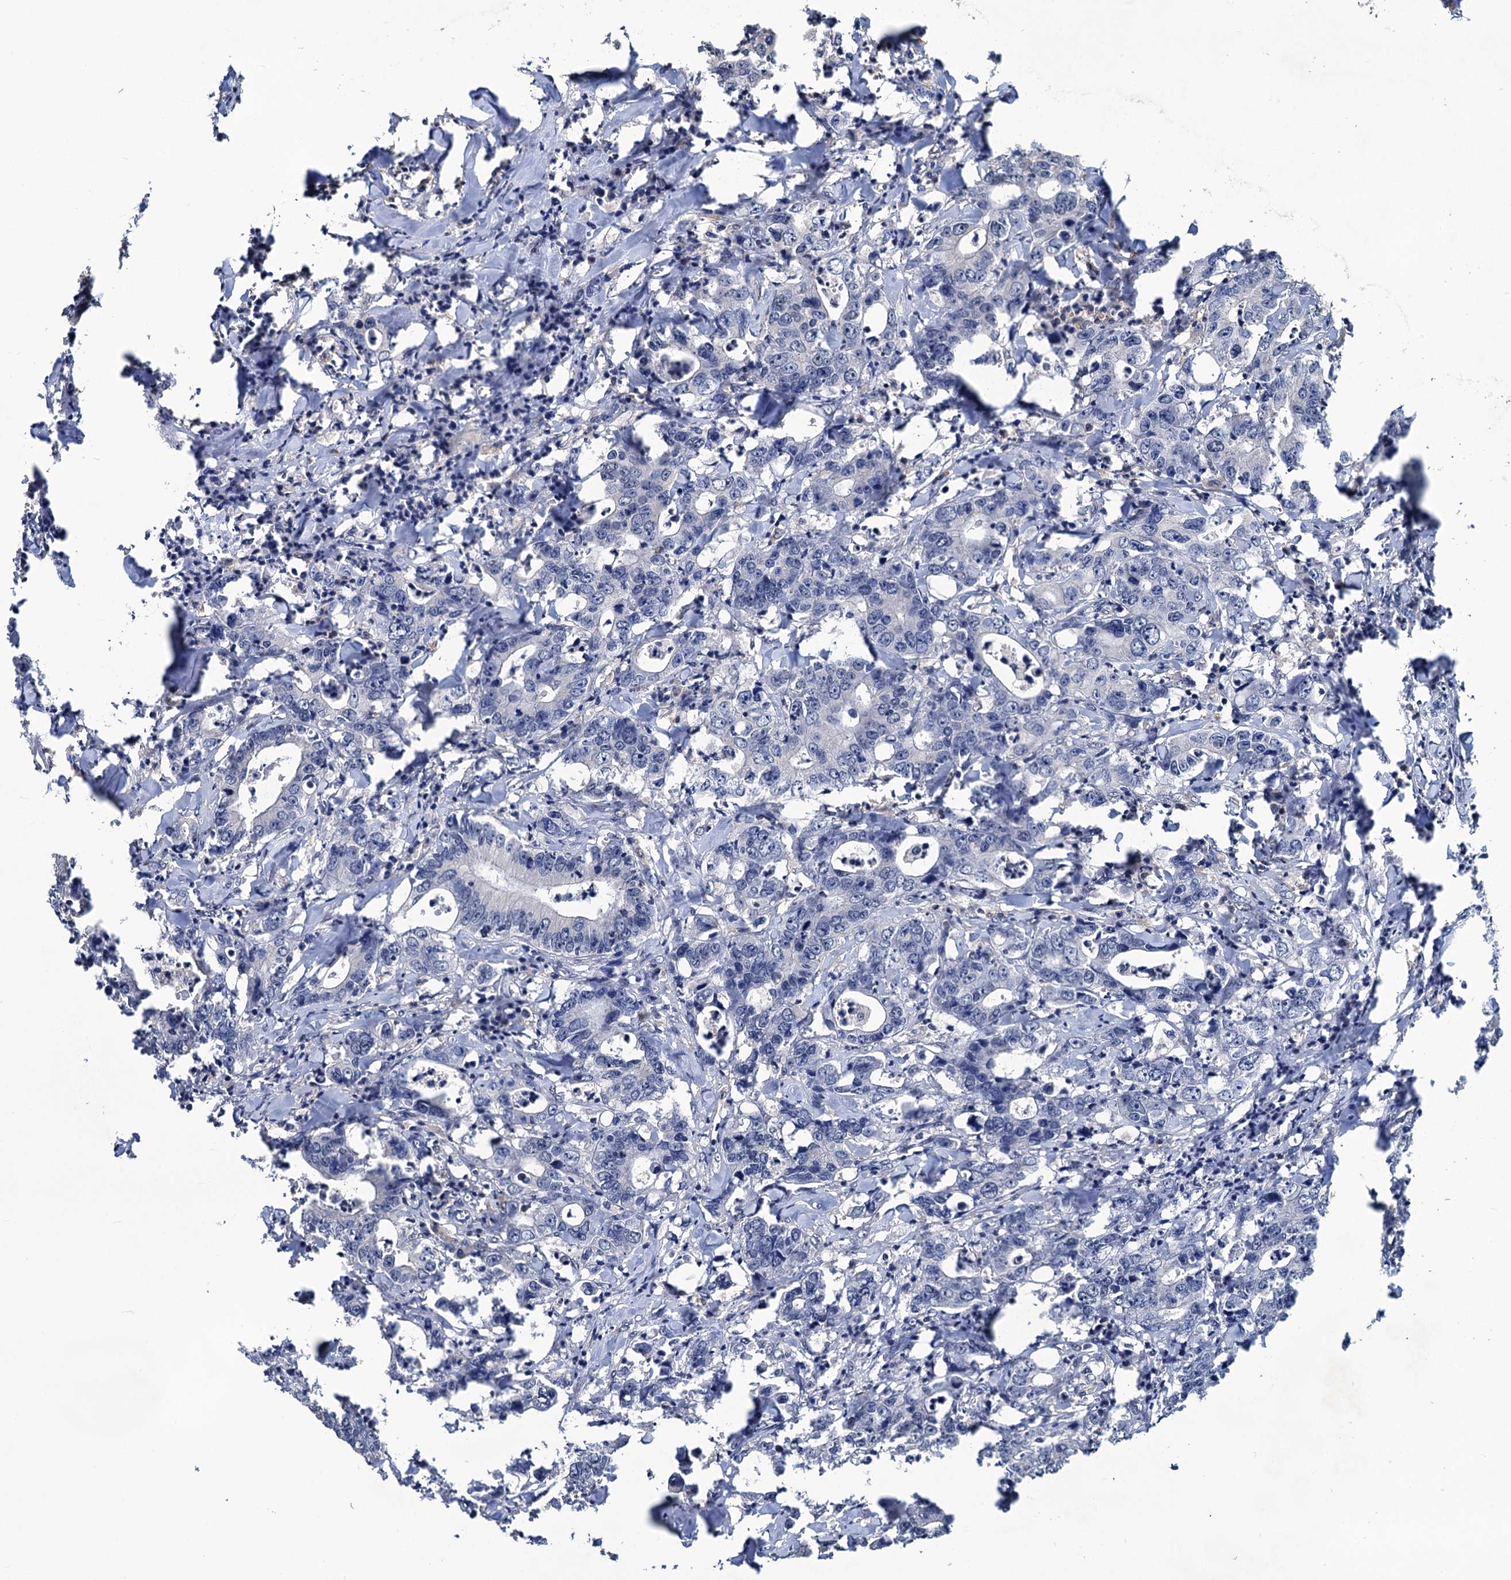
{"staining": {"intensity": "negative", "quantity": "none", "location": "none"}, "tissue": "colorectal cancer", "cell_type": "Tumor cells", "image_type": "cancer", "snomed": [{"axis": "morphology", "description": "Adenocarcinoma, NOS"}, {"axis": "topography", "description": "Colon"}], "caption": "An image of human colorectal cancer (adenocarcinoma) is negative for staining in tumor cells.", "gene": "RTKN2", "patient": {"sex": "female", "age": 75}}